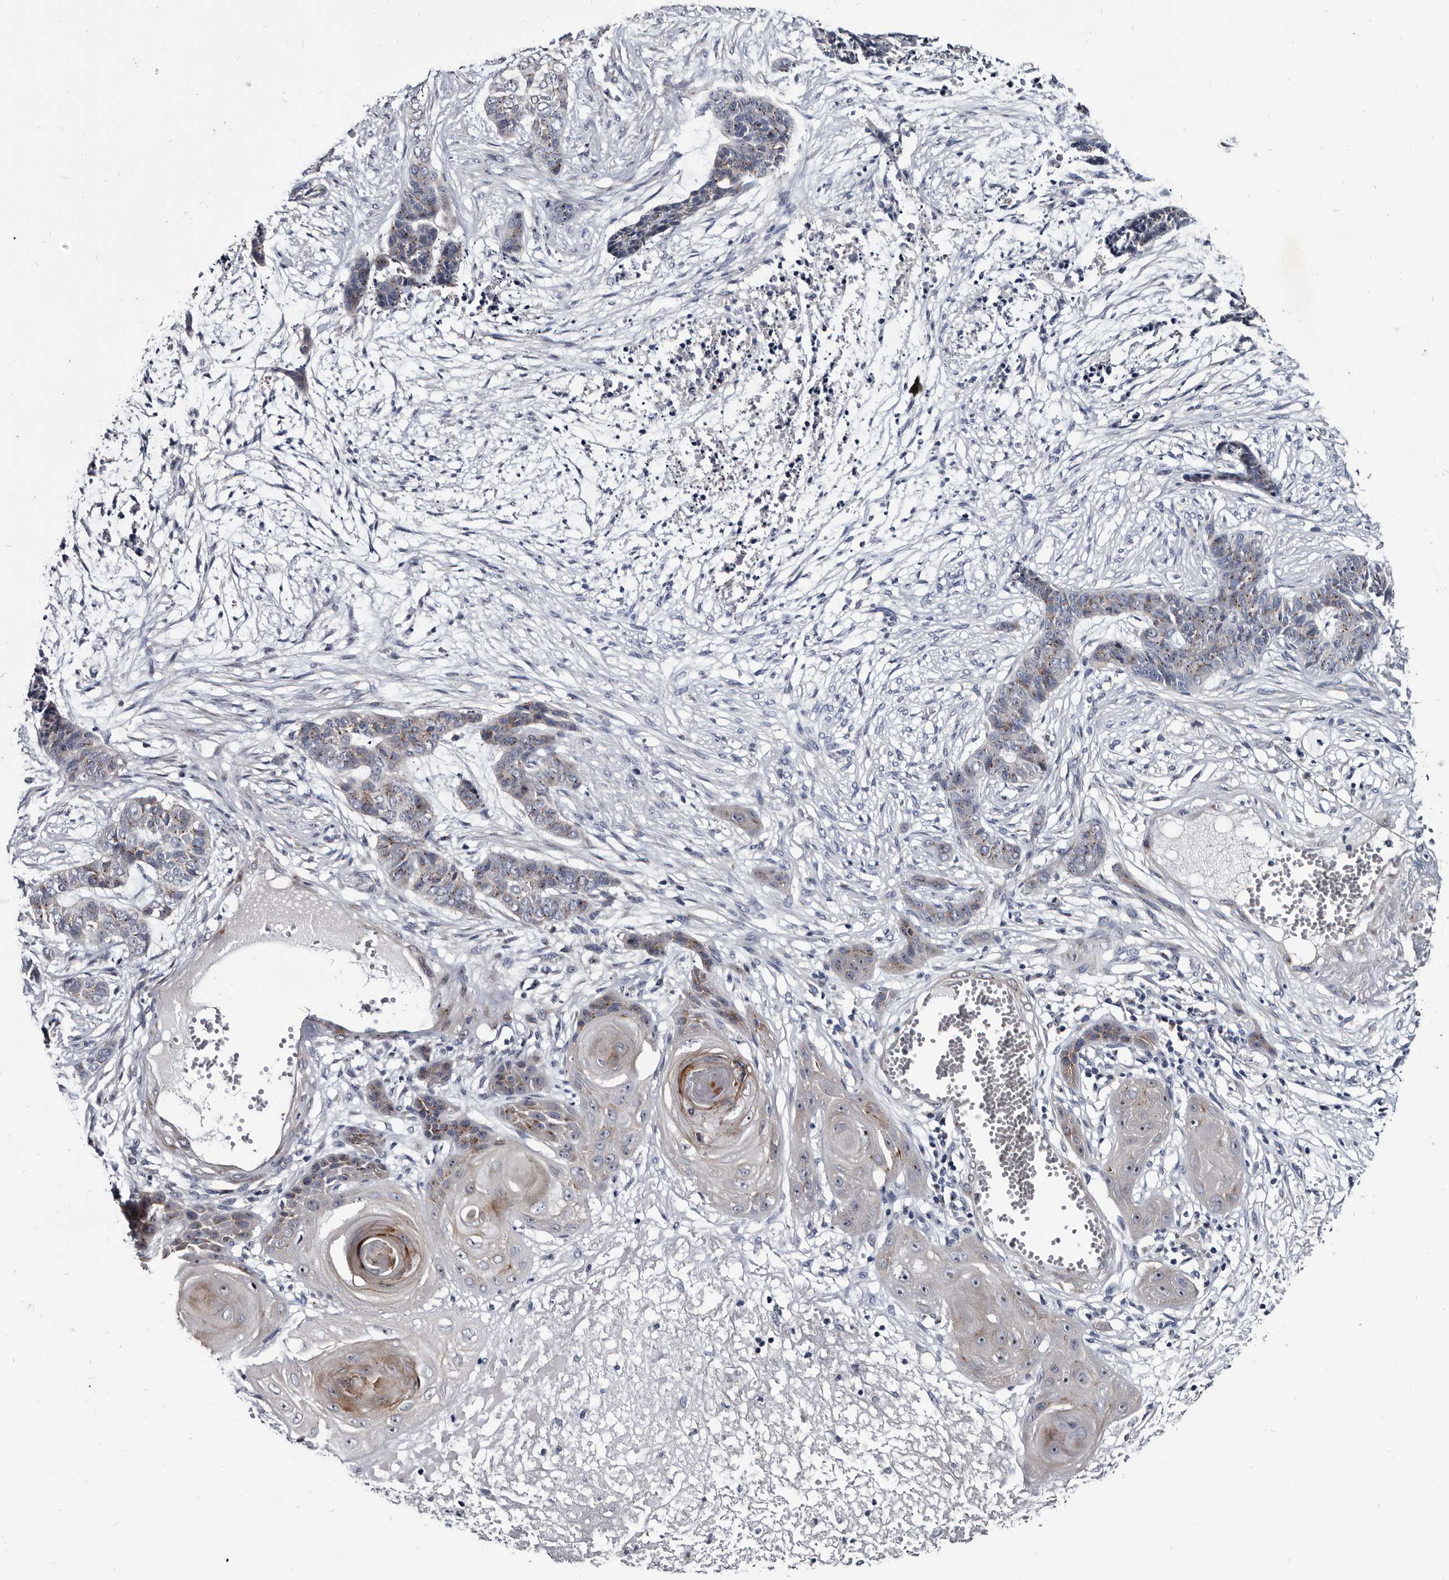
{"staining": {"intensity": "moderate", "quantity": "25%-75%", "location": "cytoplasmic/membranous"}, "tissue": "skin cancer", "cell_type": "Tumor cells", "image_type": "cancer", "snomed": [{"axis": "morphology", "description": "Basal cell carcinoma"}, {"axis": "topography", "description": "Skin"}], "caption": "A brown stain shows moderate cytoplasmic/membranous positivity of a protein in human basal cell carcinoma (skin) tumor cells.", "gene": "PRSS8", "patient": {"sex": "female", "age": 64}}